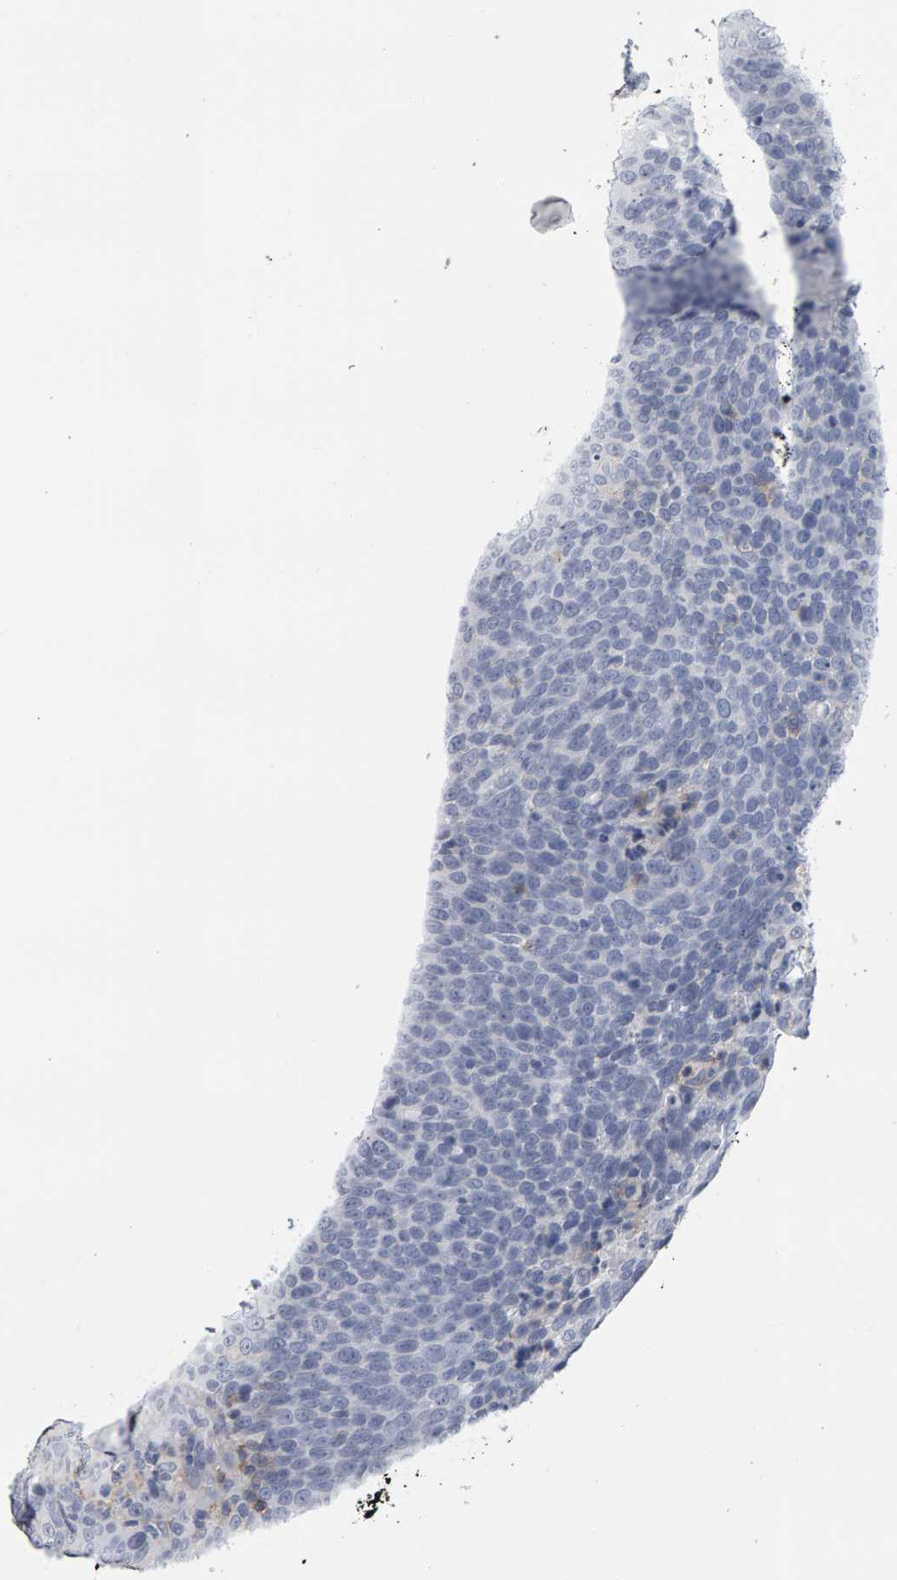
{"staining": {"intensity": "negative", "quantity": "none", "location": "none"}, "tissue": "head and neck cancer", "cell_type": "Tumor cells", "image_type": "cancer", "snomed": [{"axis": "morphology", "description": "Squamous cell carcinoma, NOS"}, {"axis": "morphology", "description": "Squamous cell carcinoma, metastatic, NOS"}, {"axis": "topography", "description": "Lymph node"}, {"axis": "topography", "description": "Head-Neck"}], "caption": "Photomicrograph shows no protein positivity in tumor cells of head and neck cancer tissue. Nuclei are stained in blue.", "gene": "CD38", "patient": {"sex": "male", "age": 62}}